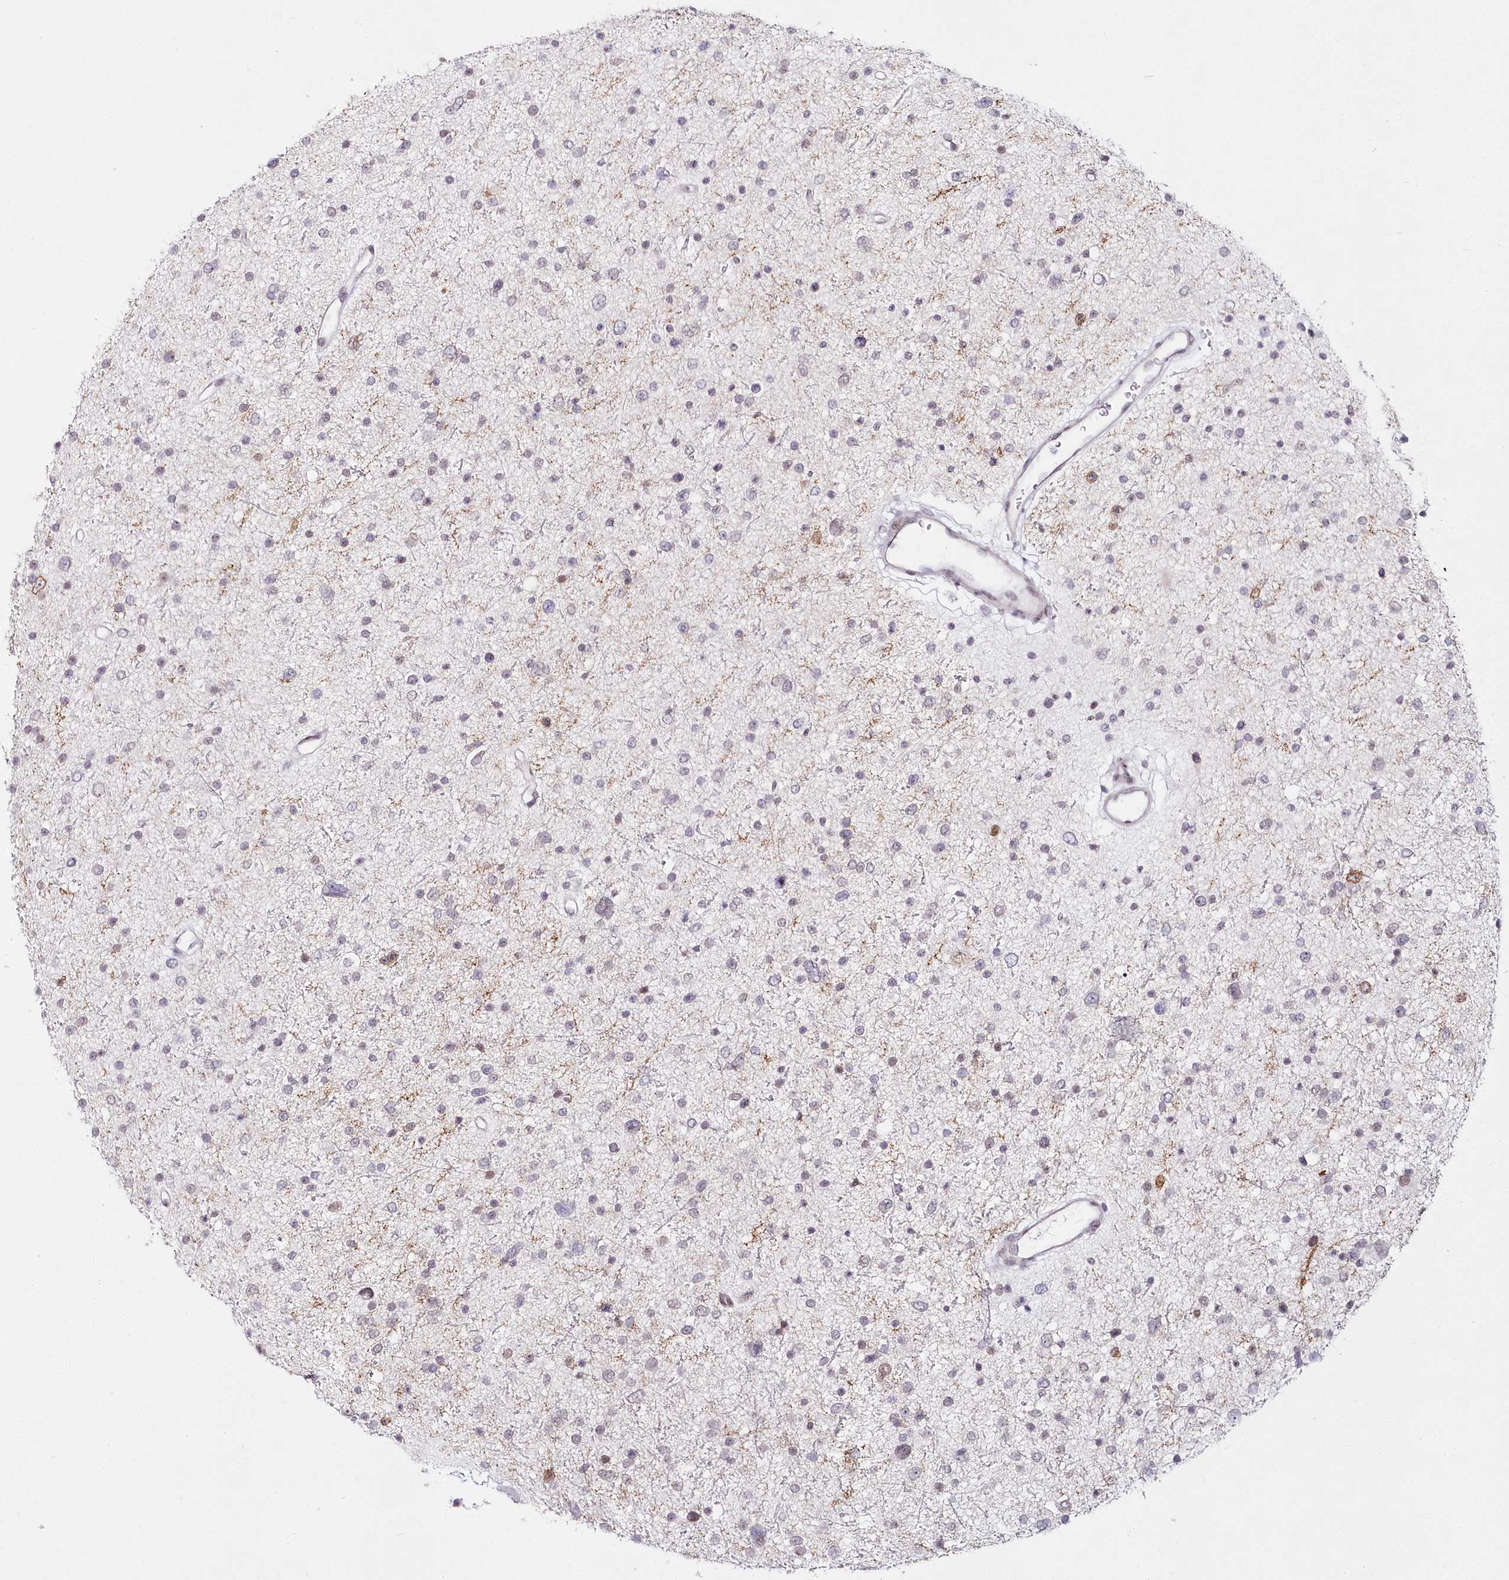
{"staining": {"intensity": "negative", "quantity": "none", "location": "none"}, "tissue": "glioma", "cell_type": "Tumor cells", "image_type": "cancer", "snomed": [{"axis": "morphology", "description": "Glioma, malignant, Low grade"}, {"axis": "topography", "description": "Brain"}], "caption": "DAB immunohistochemical staining of human glioma demonstrates no significant expression in tumor cells.", "gene": "HYCC2", "patient": {"sex": "female", "age": 37}}